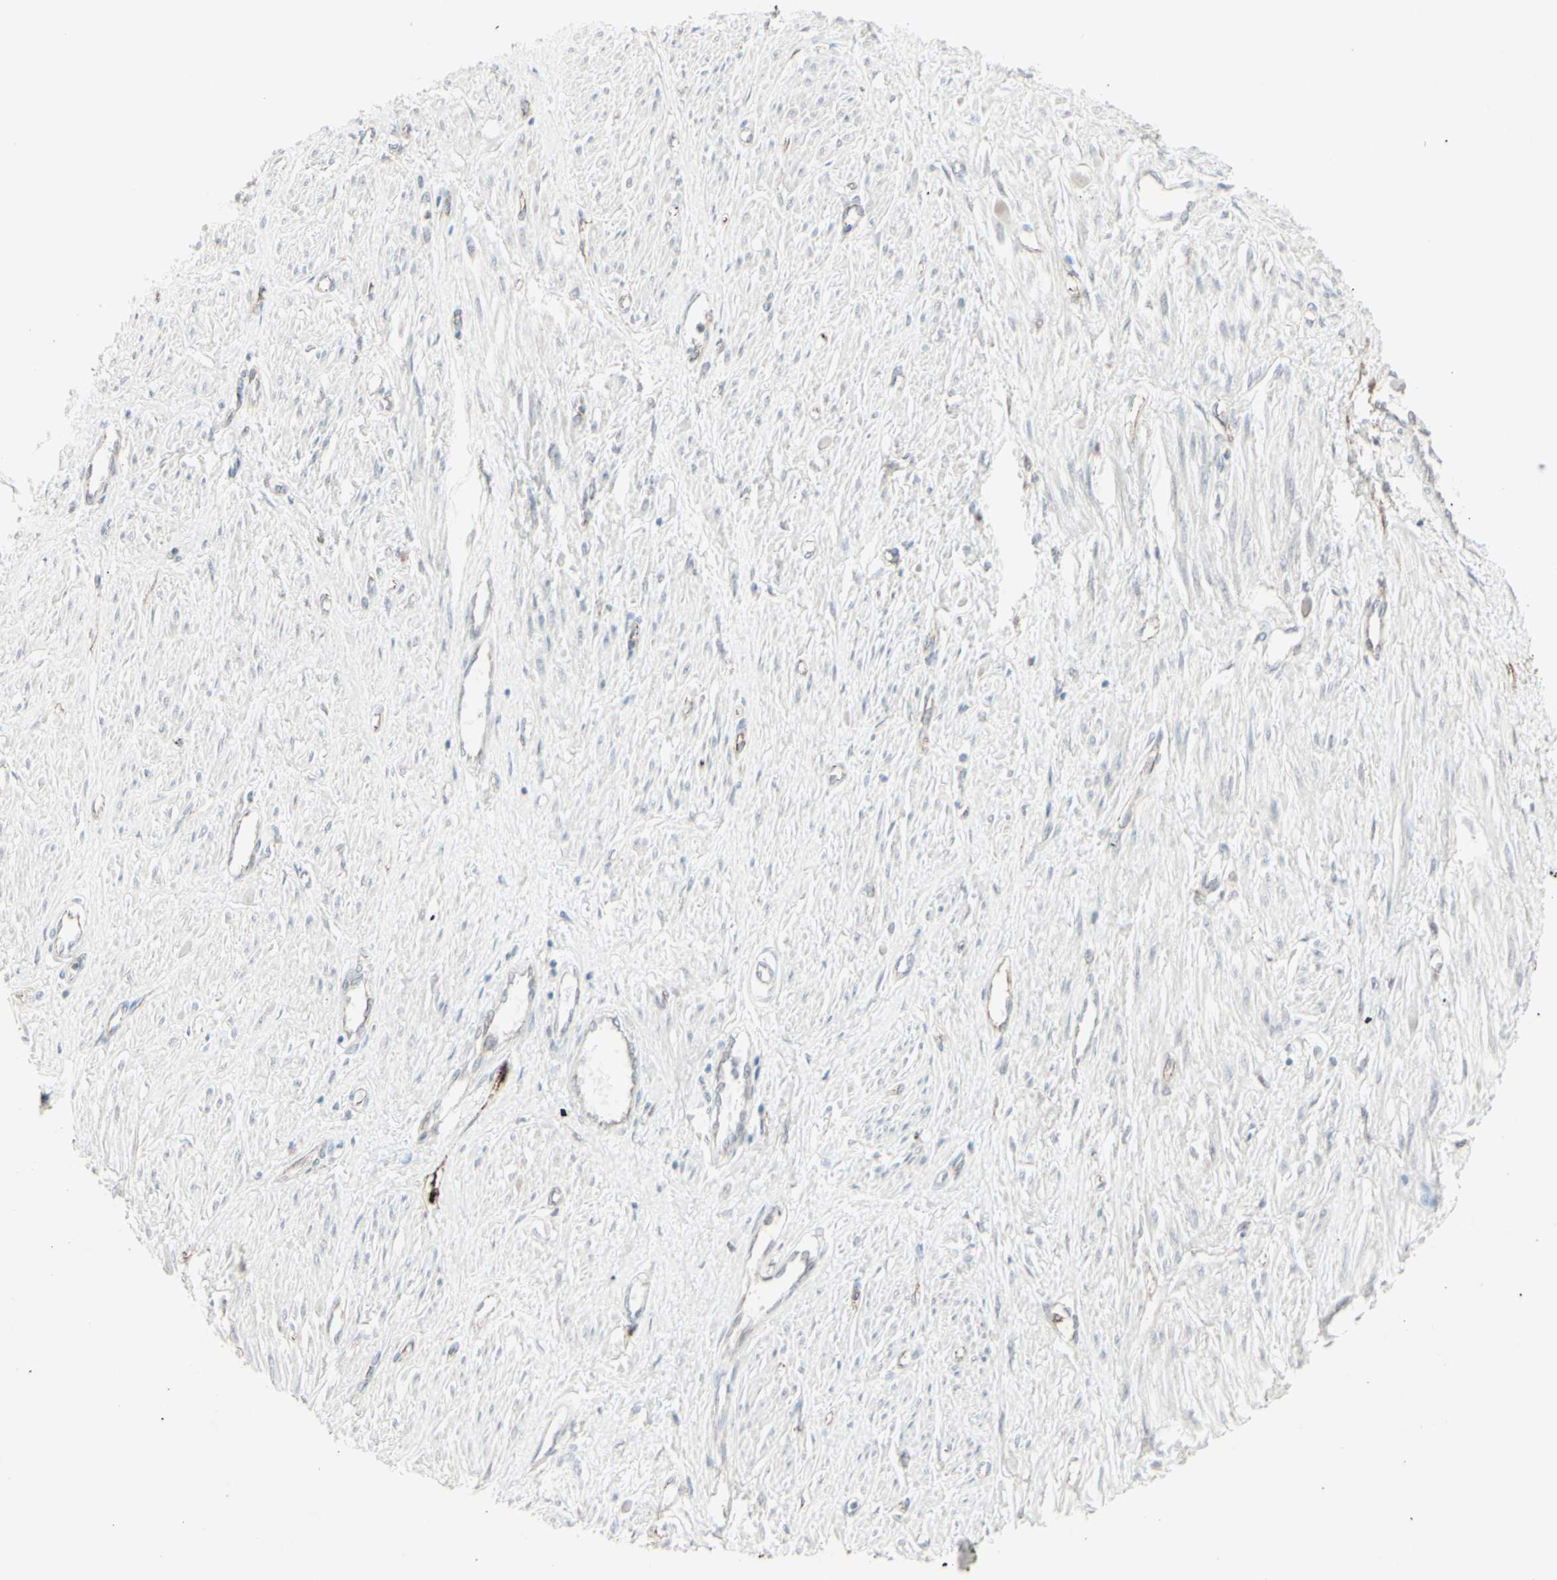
{"staining": {"intensity": "negative", "quantity": "none", "location": "none"}, "tissue": "smooth muscle", "cell_type": "Smooth muscle cells", "image_type": "normal", "snomed": [{"axis": "morphology", "description": "Normal tissue, NOS"}, {"axis": "topography", "description": "Smooth muscle"}, {"axis": "topography", "description": "Uterus"}], "caption": "Immunohistochemistry (IHC) micrograph of normal smooth muscle stained for a protein (brown), which displays no expression in smooth muscle cells.", "gene": "GJA1", "patient": {"sex": "female", "age": 39}}